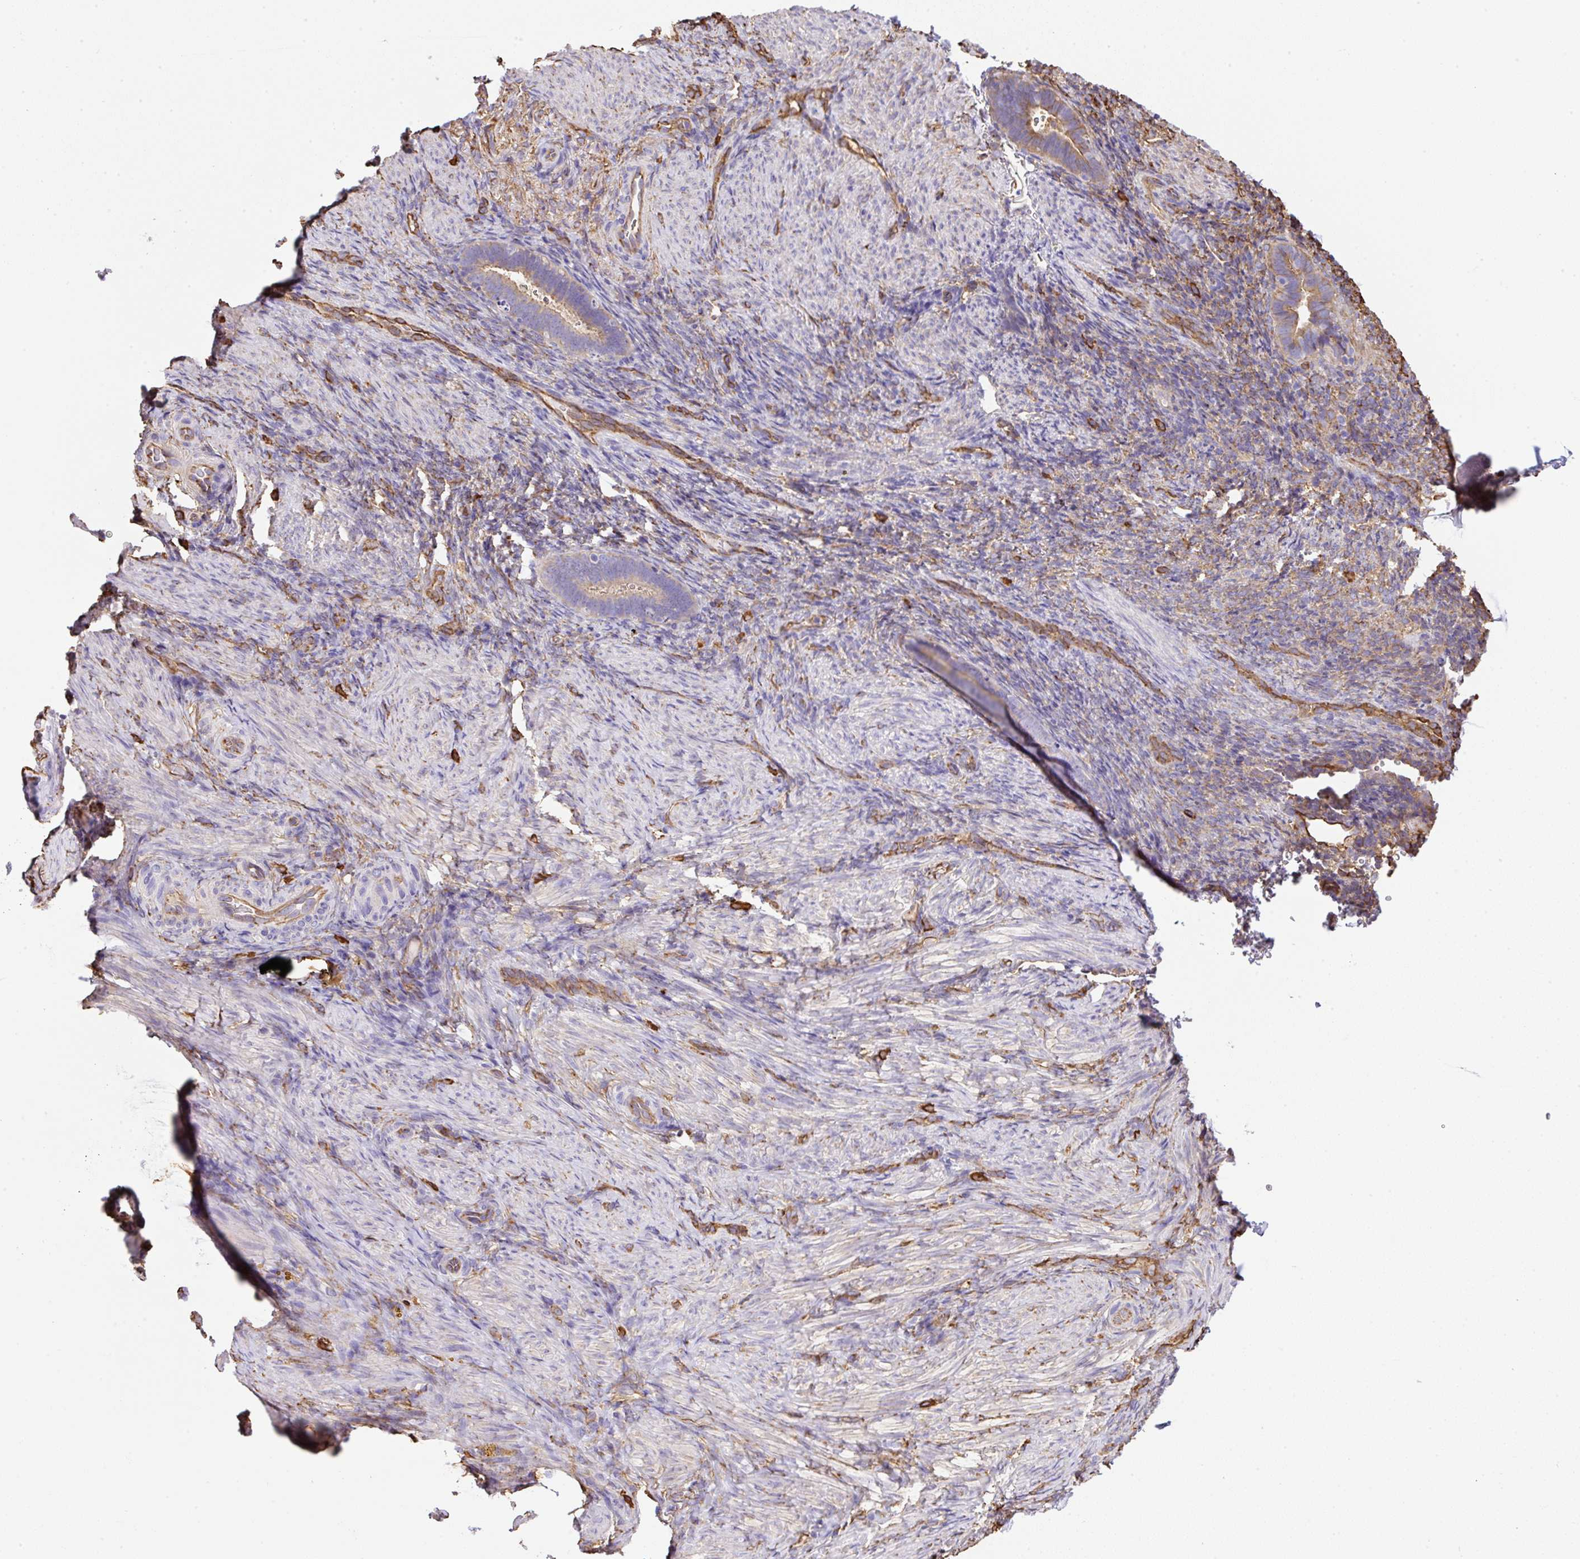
{"staining": {"intensity": "weak", "quantity": "<25%", "location": "cytoplasmic/membranous"}, "tissue": "endometrium", "cell_type": "Cells in endometrial stroma", "image_type": "normal", "snomed": [{"axis": "morphology", "description": "Normal tissue, NOS"}, {"axis": "topography", "description": "Endometrium"}], "caption": "Micrograph shows no significant protein positivity in cells in endometrial stroma of normal endometrium.", "gene": "MAGEB5", "patient": {"sex": "female", "age": 34}}